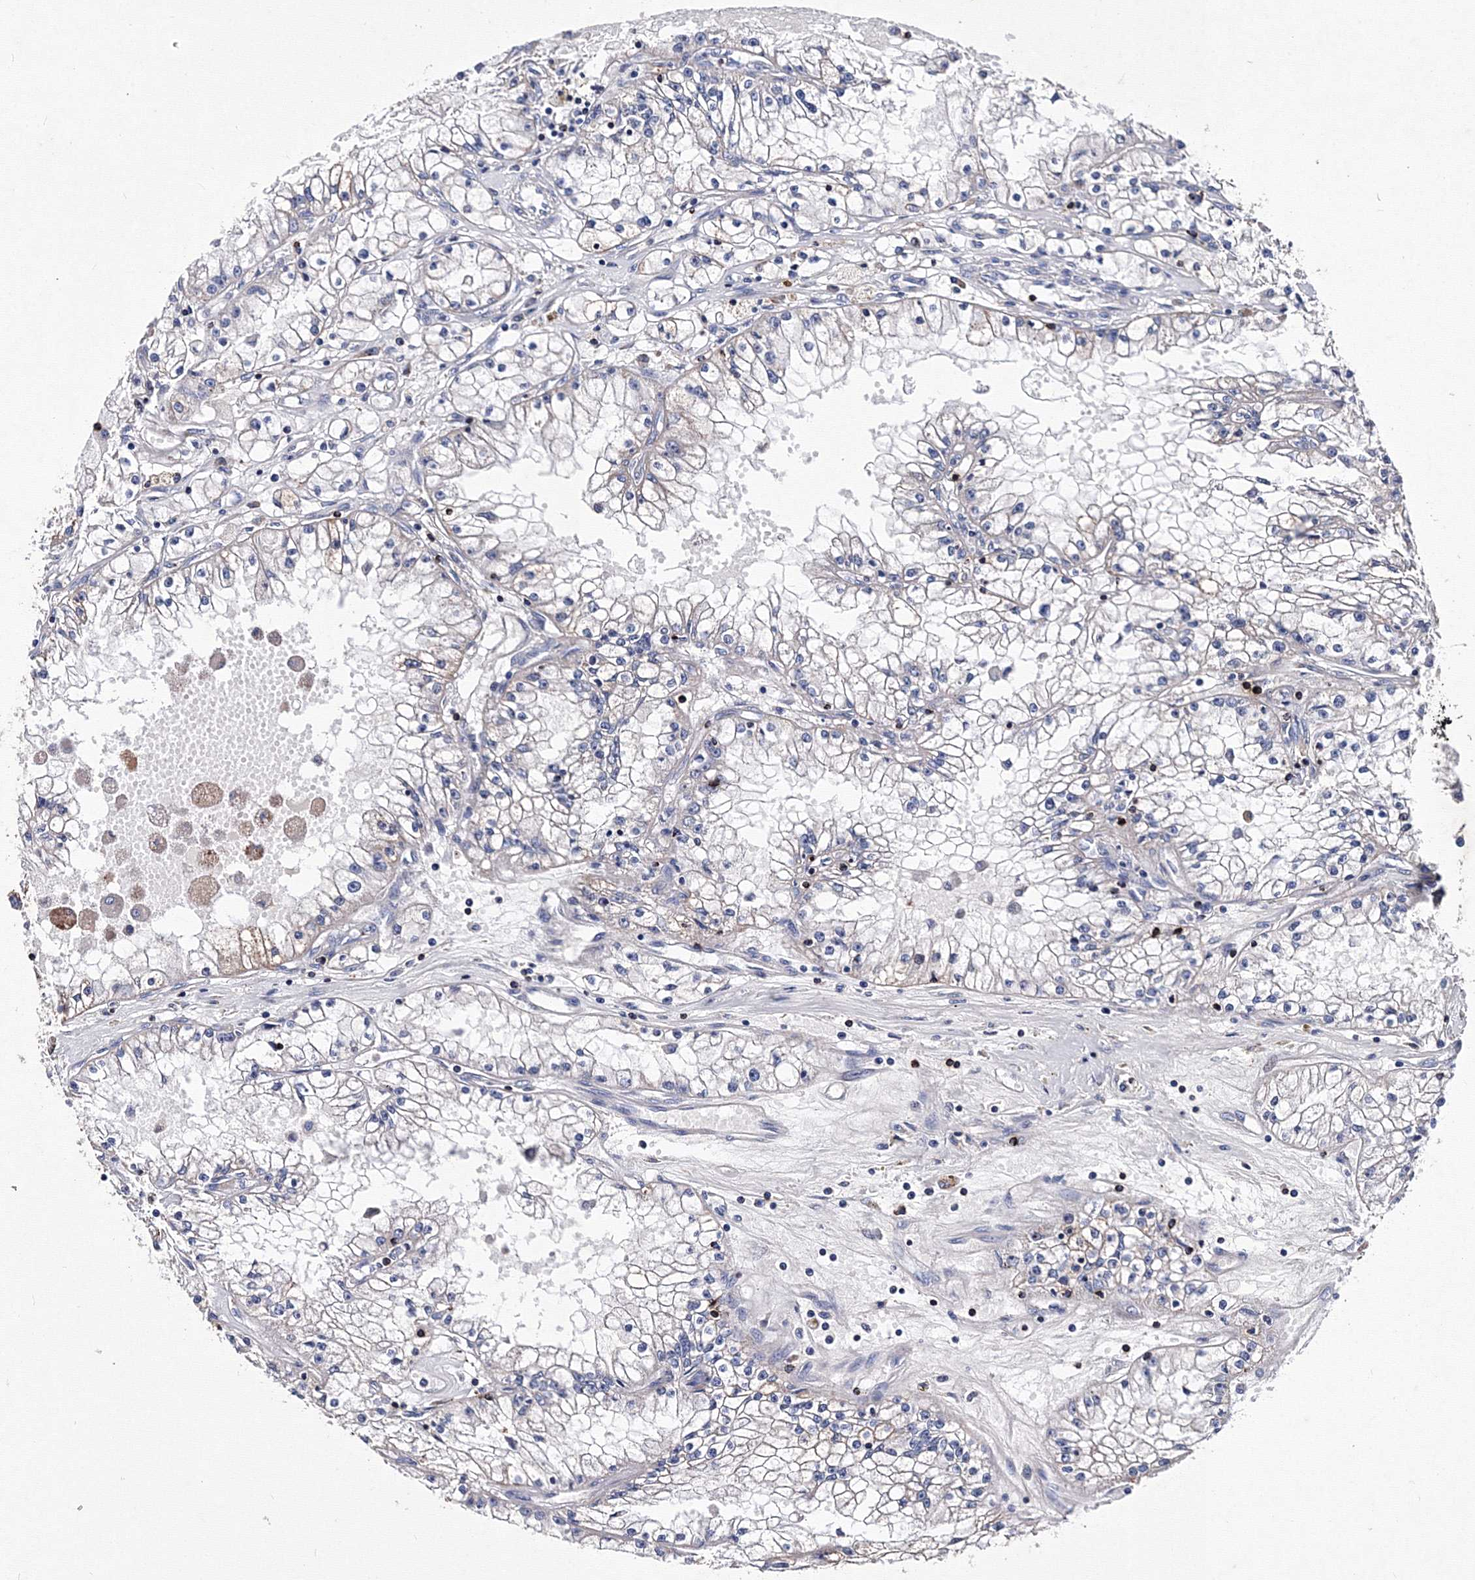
{"staining": {"intensity": "negative", "quantity": "none", "location": "none"}, "tissue": "renal cancer", "cell_type": "Tumor cells", "image_type": "cancer", "snomed": [{"axis": "morphology", "description": "Adenocarcinoma, NOS"}, {"axis": "topography", "description": "Kidney"}], "caption": "Protein analysis of renal cancer (adenocarcinoma) exhibits no significant expression in tumor cells.", "gene": "PHYKPL", "patient": {"sex": "male", "age": 56}}